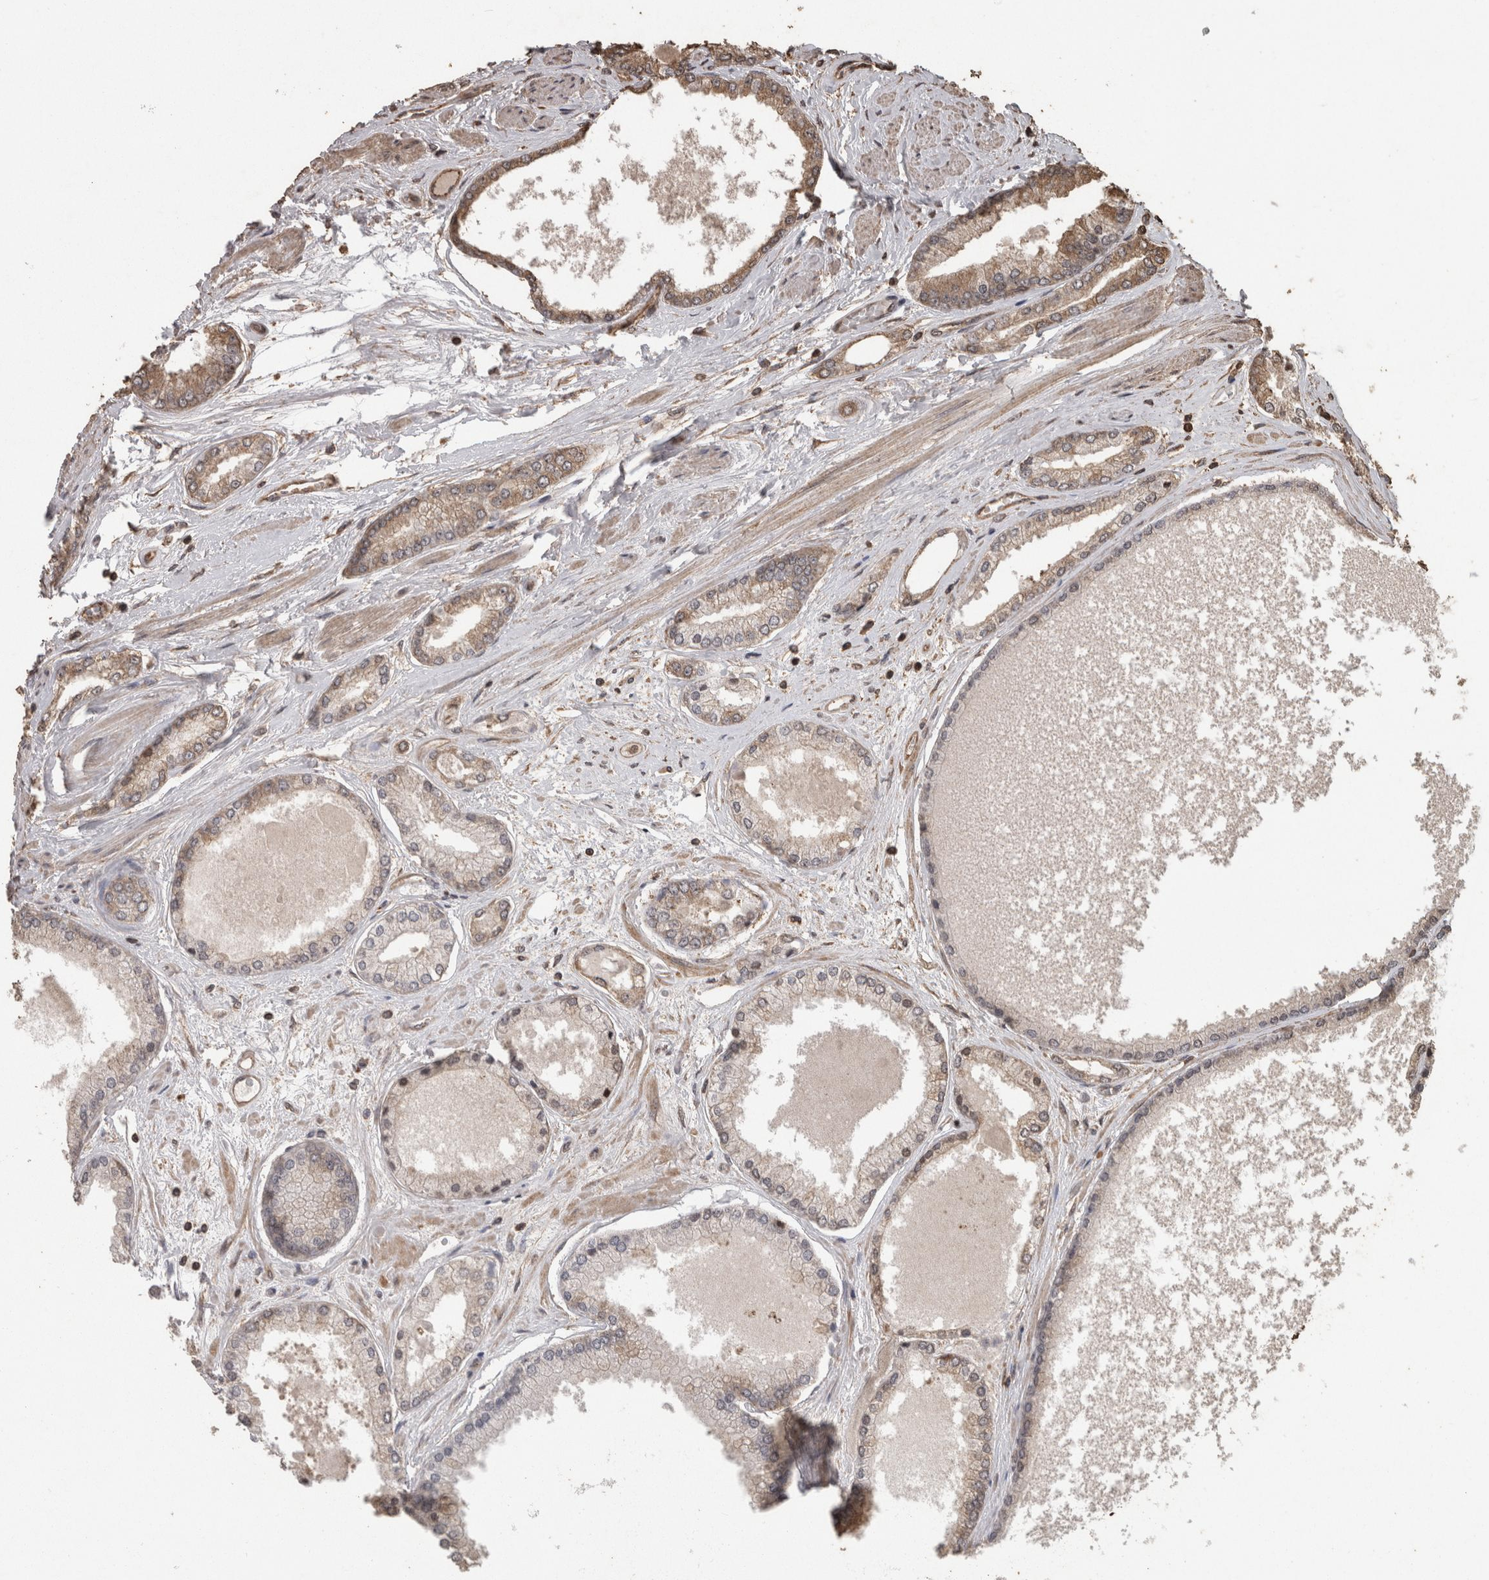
{"staining": {"intensity": "weak", "quantity": "25%-75%", "location": "cytoplasmic/membranous"}, "tissue": "prostate cancer", "cell_type": "Tumor cells", "image_type": "cancer", "snomed": [{"axis": "morphology", "description": "Adenocarcinoma, High grade"}, {"axis": "topography", "description": "Prostate"}], "caption": "The photomicrograph reveals immunohistochemical staining of prostate cancer. There is weak cytoplasmic/membranous expression is appreciated in approximately 25%-75% of tumor cells.", "gene": "PINK1", "patient": {"sex": "male", "age": 59}}